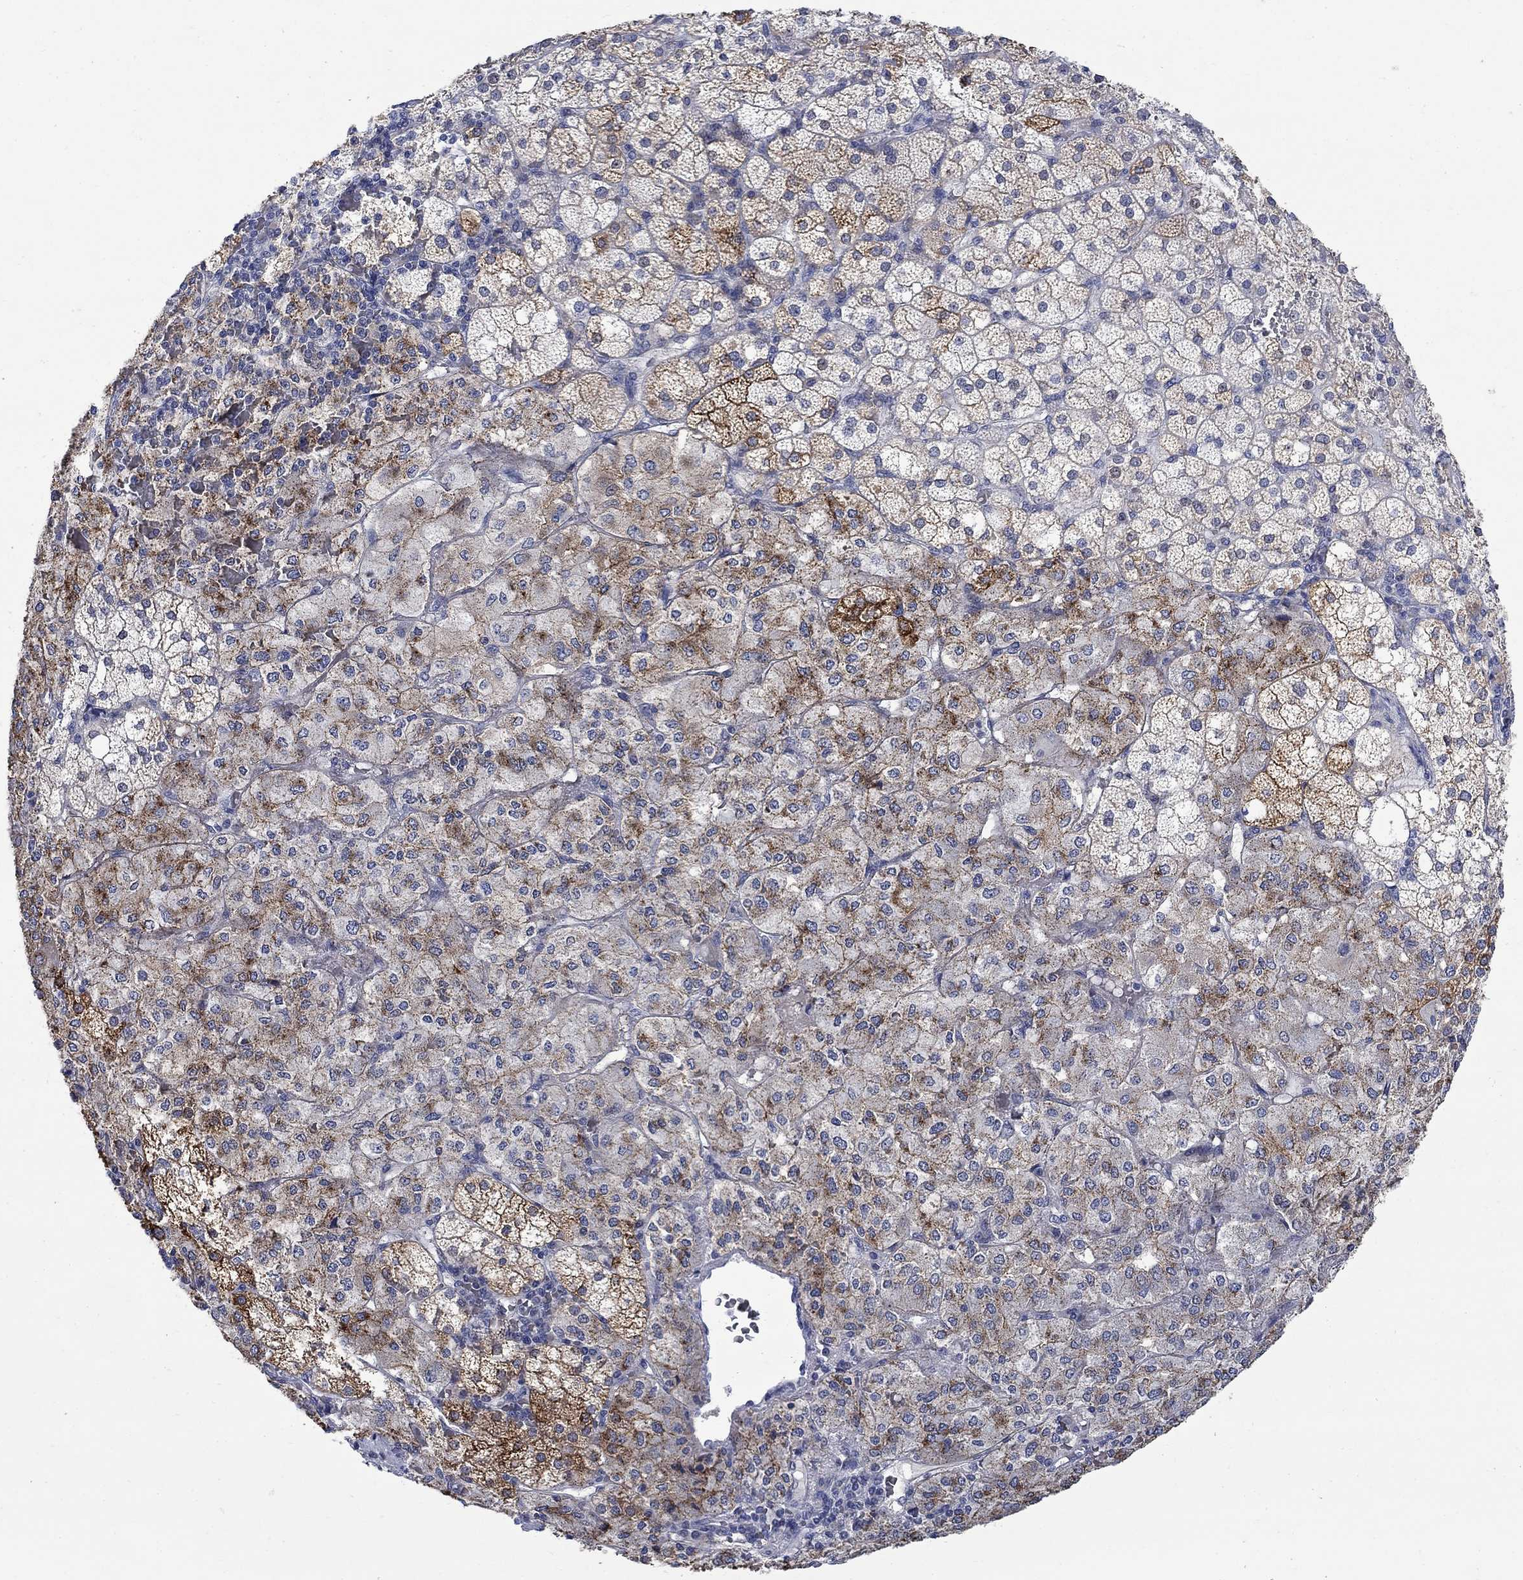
{"staining": {"intensity": "strong", "quantity": "25%-75%", "location": "cytoplasmic/membranous"}, "tissue": "adrenal gland", "cell_type": "Glandular cells", "image_type": "normal", "snomed": [{"axis": "morphology", "description": "Normal tissue, NOS"}, {"axis": "topography", "description": "Adrenal gland"}], "caption": "DAB (3,3'-diaminobenzidine) immunohistochemical staining of benign adrenal gland exhibits strong cytoplasmic/membranous protein staining in about 25%-75% of glandular cells. The protein is stained brown, and the nuclei are stained in blue (DAB IHC with brightfield microscopy, high magnification).", "gene": "DLK1", "patient": {"sex": "male", "age": 53}}